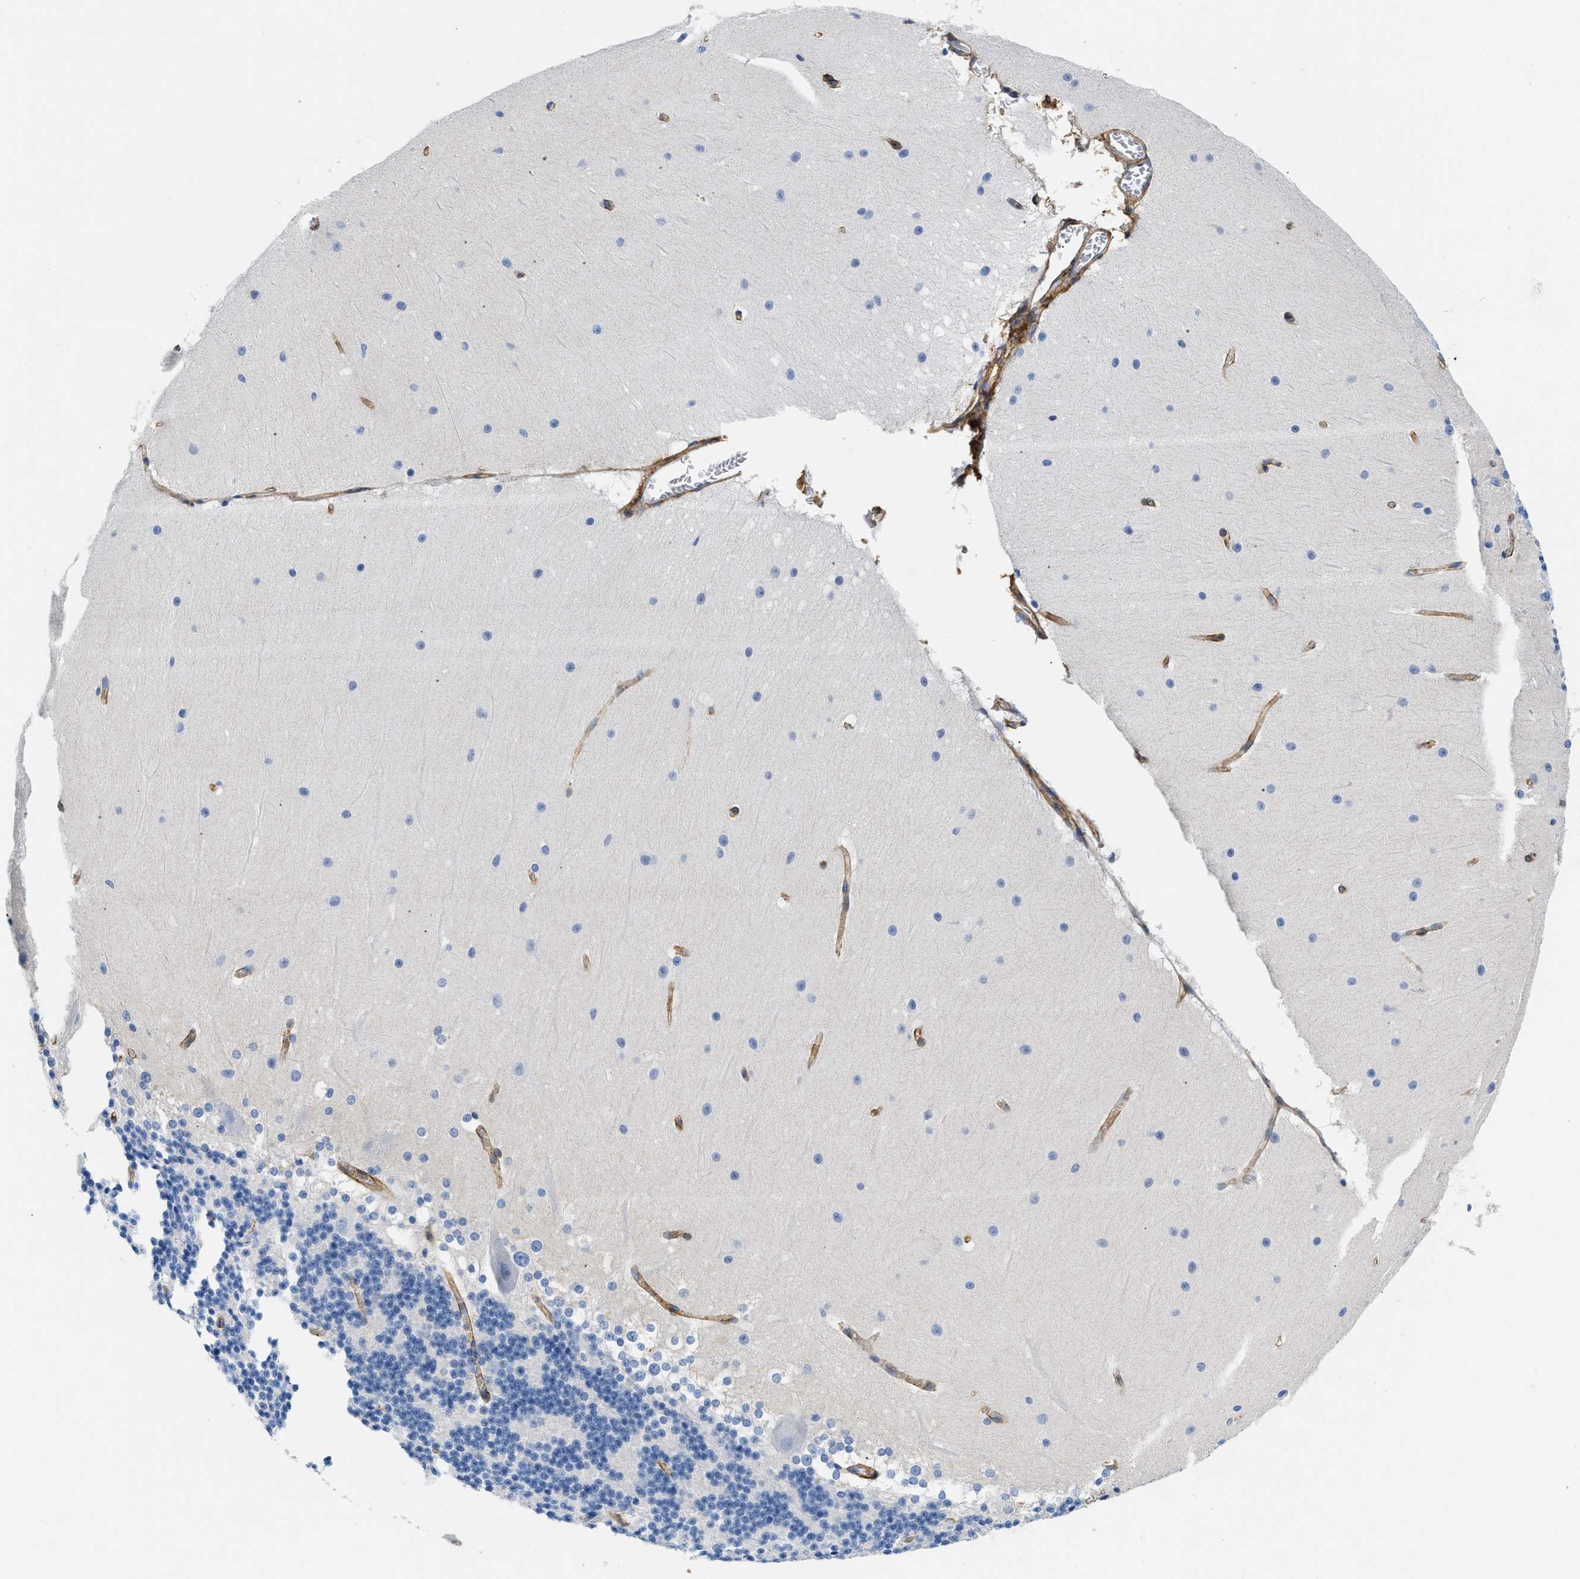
{"staining": {"intensity": "negative", "quantity": "none", "location": "none"}, "tissue": "cerebellum", "cell_type": "Cells in granular layer", "image_type": "normal", "snomed": [{"axis": "morphology", "description": "Normal tissue, NOS"}, {"axis": "topography", "description": "Cerebellum"}], "caption": "DAB immunohistochemical staining of normal human cerebellum exhibits no significant expression in cells in granular layer. The staining is performed using DAB (3,3'-diaminobenzidine) brown chromogen with nuclei counter-stained in using hematoxylin.", "gene": "PDGFRB", "patient": {"sex": "female", "age": 19}}